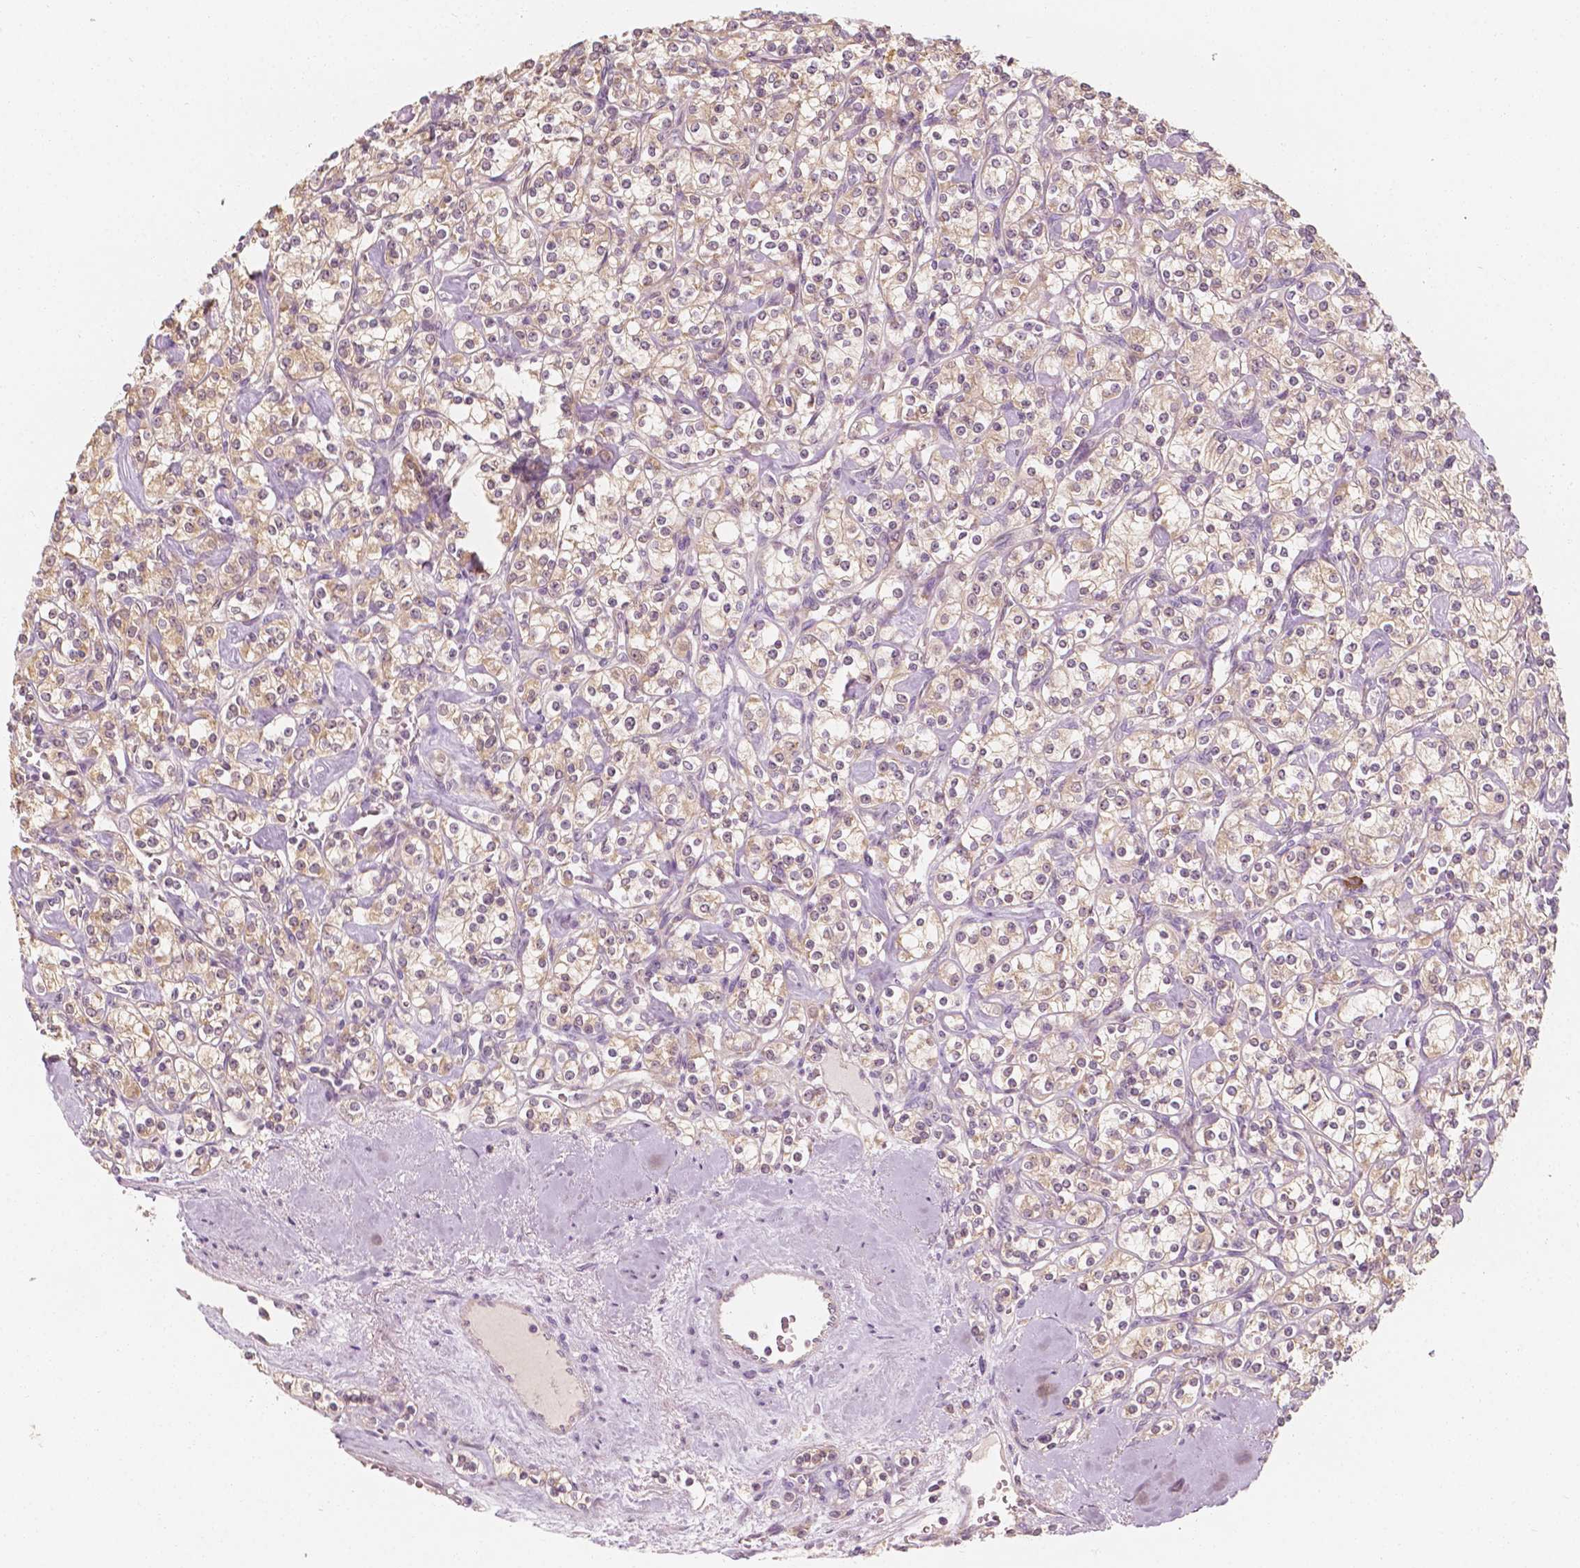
{"staining": {"intensity": "weak", "quantity": "25%-75%", "location": "cytoplasmic/membranous"}, "tissue": "renal cancer", "cell_type": "Tumor cells", "image_type": "cancer", "snomed": [{"axis": "morphology", "description": "Adenocarcinoma, NOS"}, {"axis": "topography", "description": "Kidney"}], "caption": "This histopathology image shows IHC staining of human renal cancer, with low weak cytoplasmic/membranous expression in about 25%-75% of tumor cells.", "gene": "SHPK", "patient": {"sex": "male", "age": 77}}